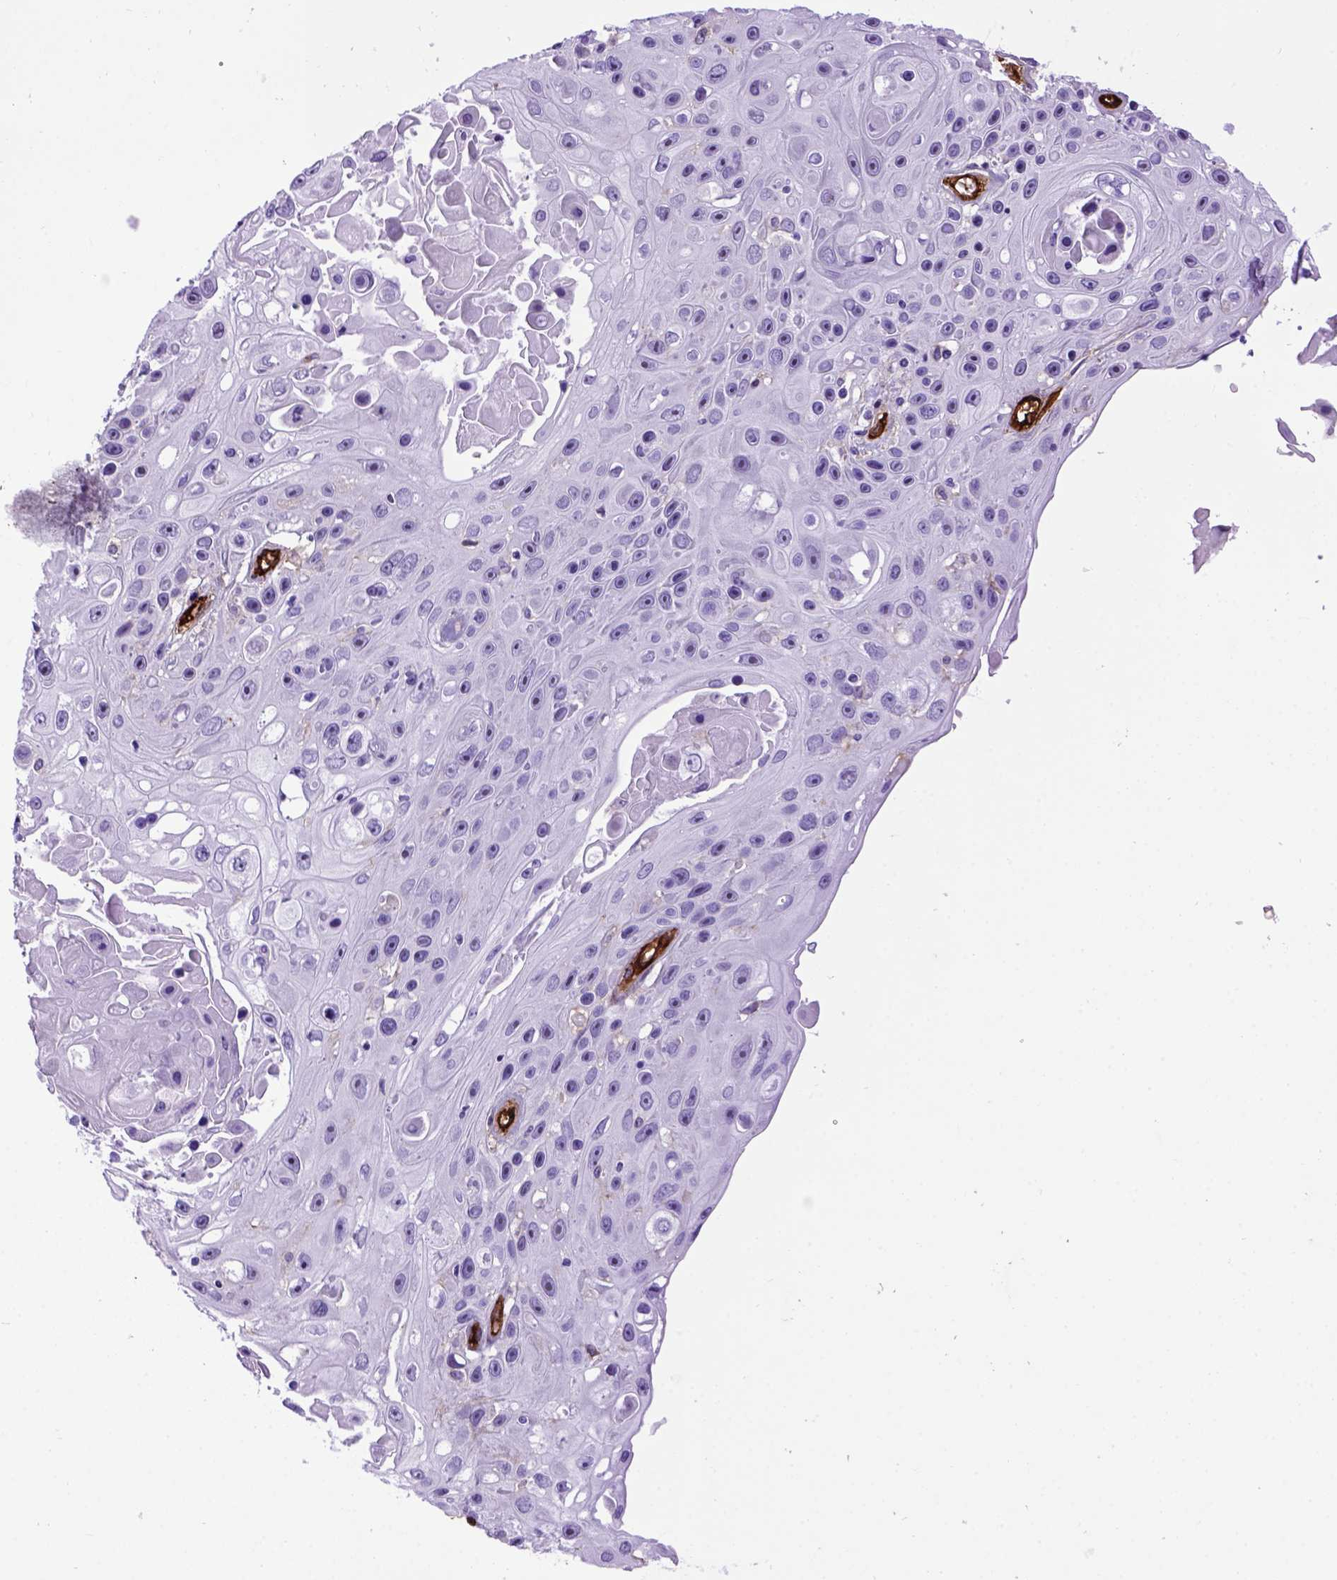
{"staining": {"intensity": "negative", "quantity": "none", "location": "none"}, "tissue": "skin cancer", "cell_type": "Tumor cells", "image_type": "cancer", "snomed": [{"axis": "morphology", "description": "Squamous cell carcinoma, NOS"}, {"axis": "topography", "description": "Skin"}], "caption": "This is a photomicrograph of immunohistochemistry staining of skin cancer, which shows no staining in tumor cells.", "gene": "ENG", "patient": {"sex": "male", "age": 82}}